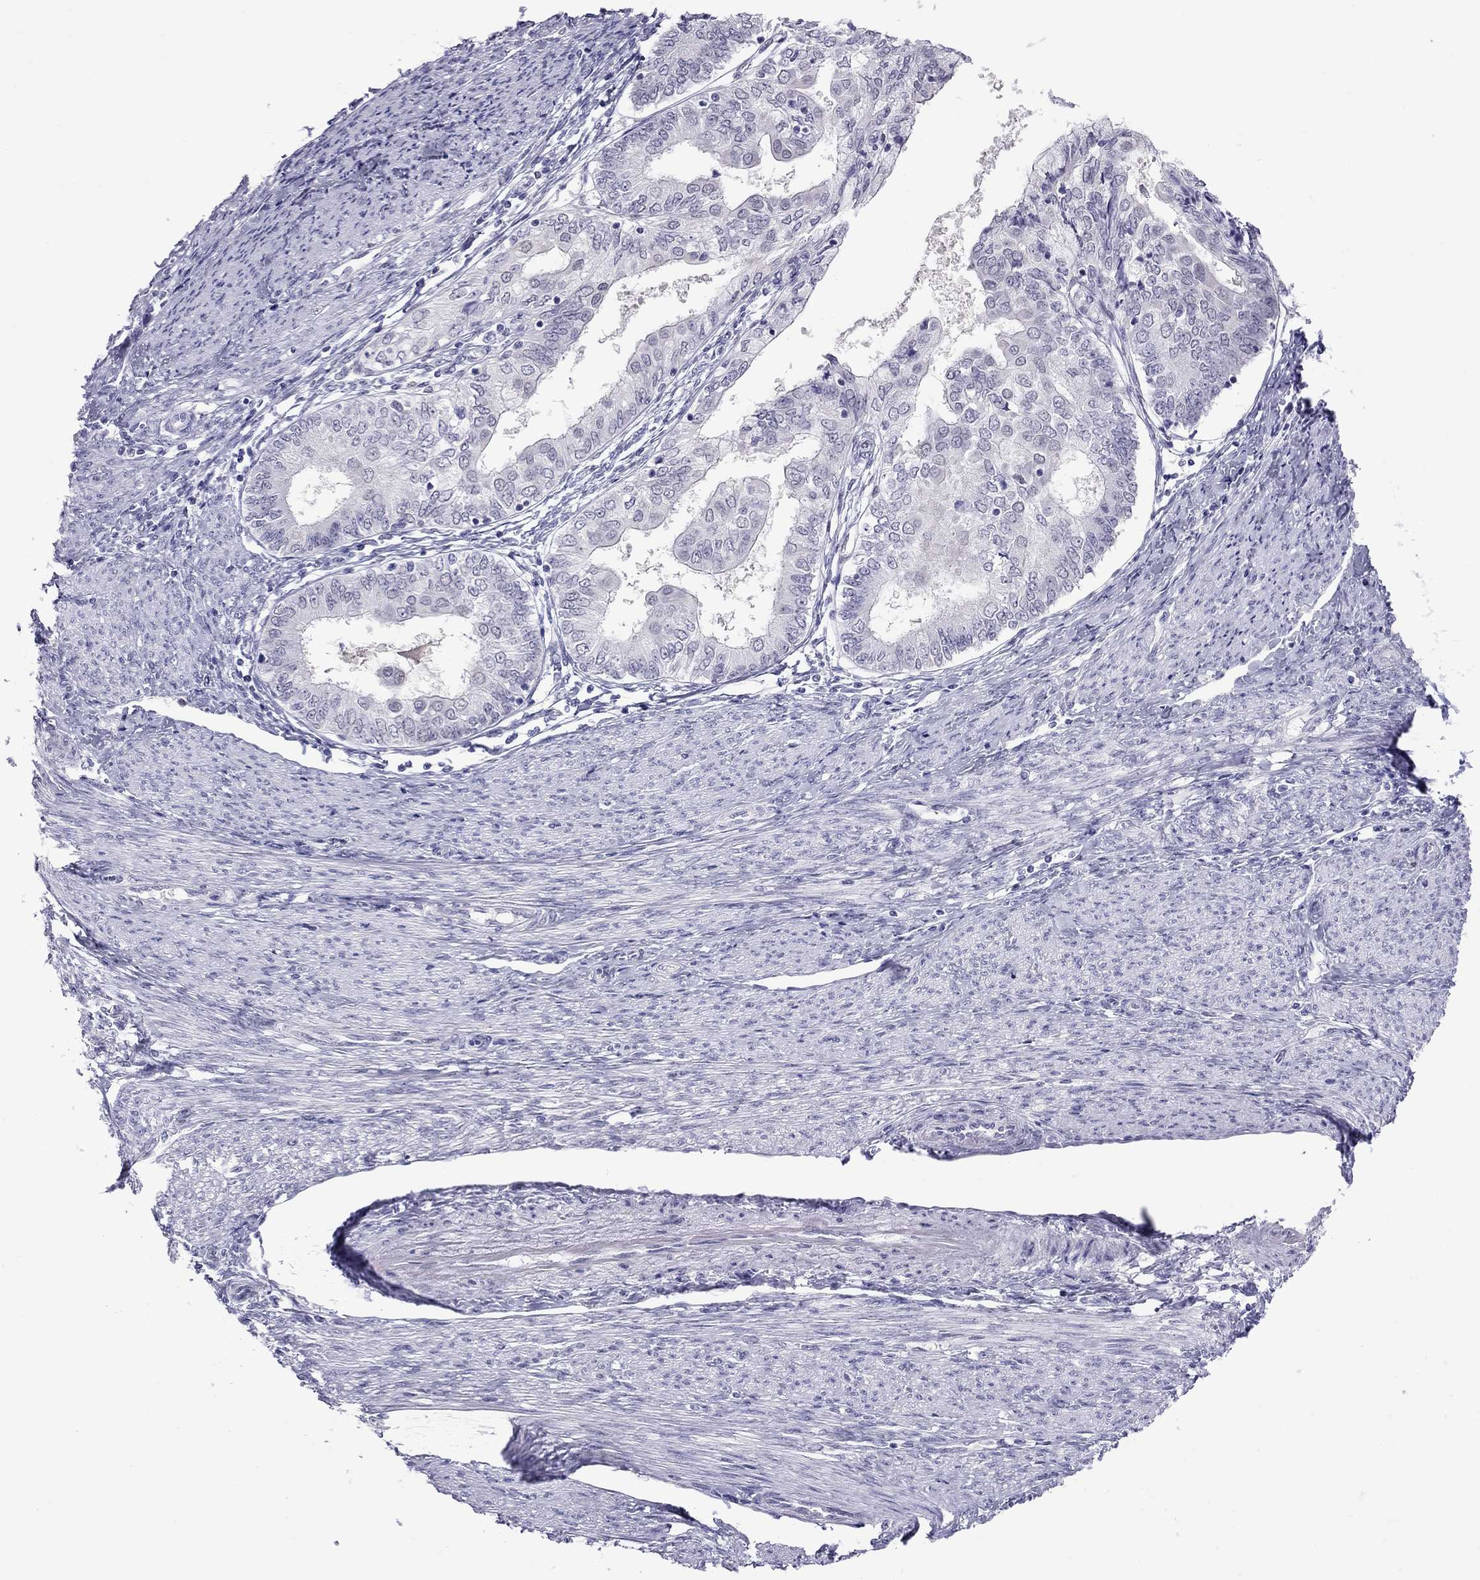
{"staining": {"intensity": "negative", "quantity": "none", "location": "none"}, "tissue": "endometrial cancer", "cell_type": "Tumor cells", "image_type": "cancer", "snomed": [{"axis": "morphology", "description": "Adenocarcinoma, NOS"}, {"axis": "topography", "description": "Endometrium"}], "caption": "Immunohistochemistry (IHC) of endometrial cancer (adenocarcinoma) shows no staining in tumor cells. Nuclei are stained in blue.", "gene": "CHRNB3", "patient": {"sex": "female", "age": 68}}